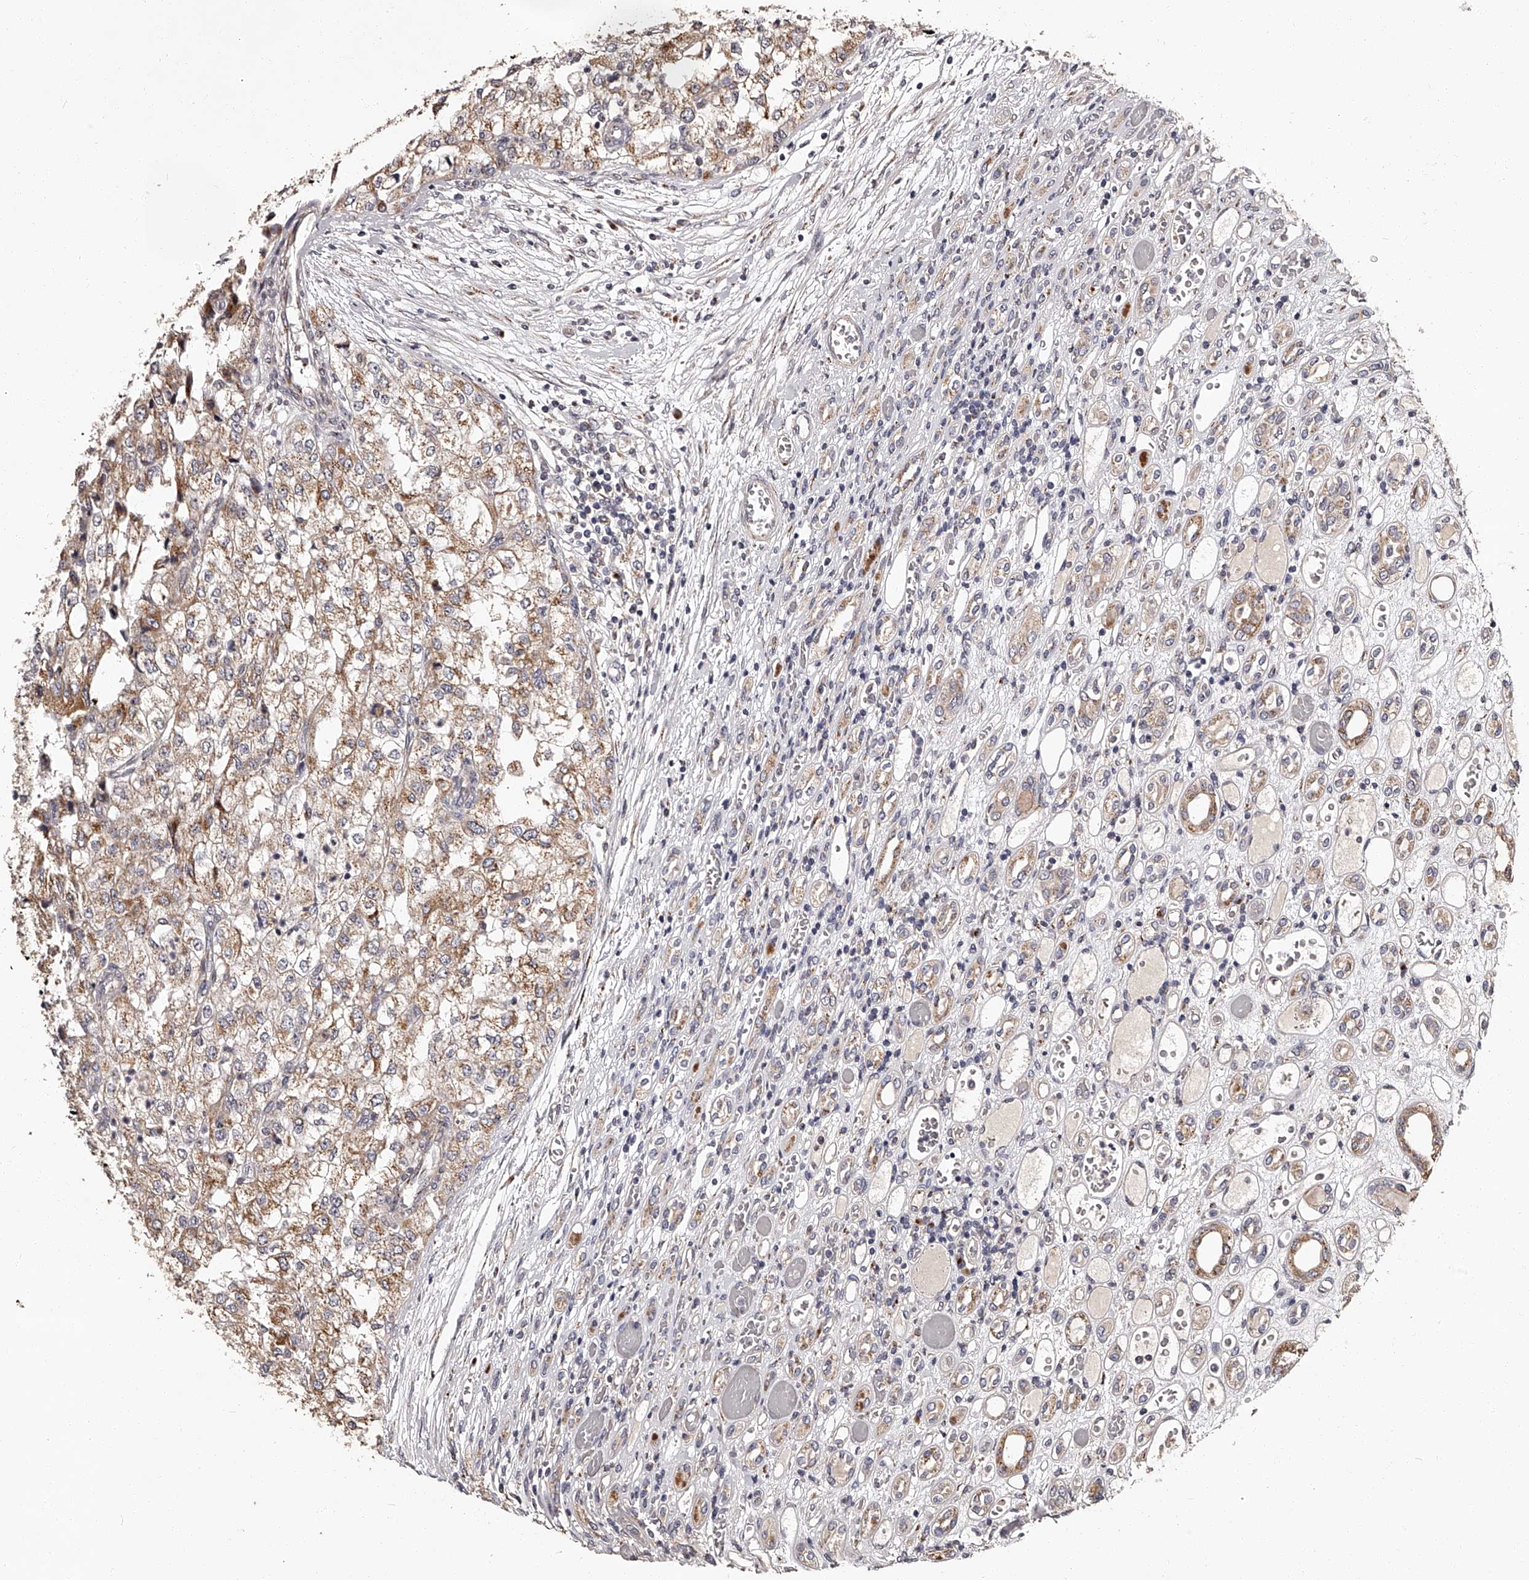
{"staining": {"intensity": "weak", "quantity": ">75%", "location": "cytoplasmic/membranous"}, "tissue": "renal cancer", "cell_type": "Tumor cells", "image_type": "cancer", "snomed": [{"axis": "morphology", "description": "Adenocarcinoma, NOS"}, {"axis": "topography", "description": "Kidney"}], "caption": "Renal cancer (adenocarcinoma) was stained to show a protein in brown. There is low levels of weak cytoplasmic/membranous staining in approximately >75% of tumor cells.", "gene": "RSC1A1", "patient": {"sex": "female", "age": 54}}